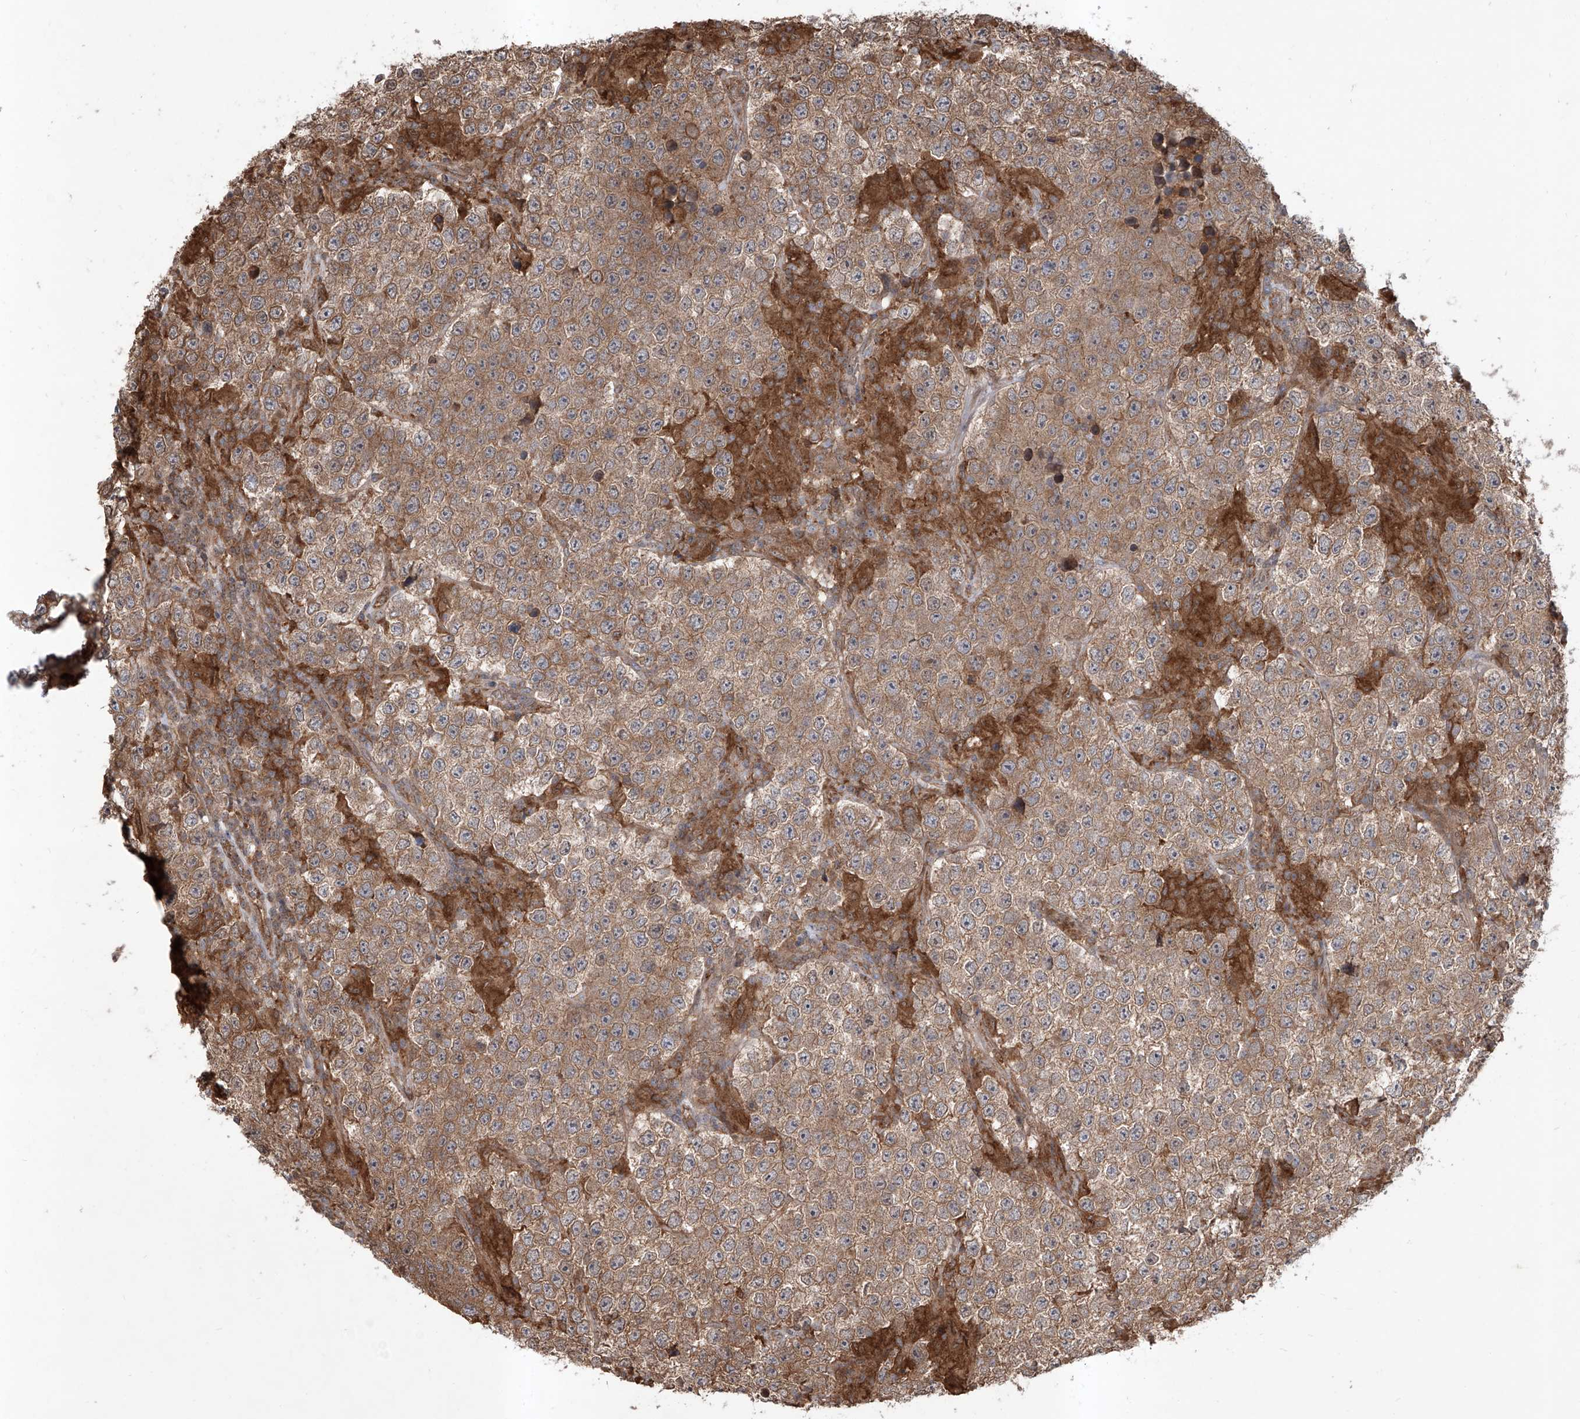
{"staining": {"intensity": "weak", "quantity": ">75%", "location": "cytoplasmic/membranous"}, "tissue": "testis cancer", "cell_type": "Tumor cells", "image_type": "cancer", "snomed": [{"axis": "morphology", "description": "Normal tissue, NOS"}, {"axis": "morphology", "description": "Urothelial carcinoma, High grade"}, {"axis": "morphology", "description": "Seminoma, NOS"}, {"axis": "morphology", "description": "Carcinoma, Embryonal, NOS"}, {"axis": "topography", "description": "Urinary bladder"}, {"axis": "topography", "description": "Testis"}], "caption": "This histopathology image demonstrates IHC staining of testis seminoma, with low weak cytoplasmic/membranous expression in approximately >75% of tumor cells.", "gene": "HOXC8", "patient": {"sex": "male", "age": 41}}